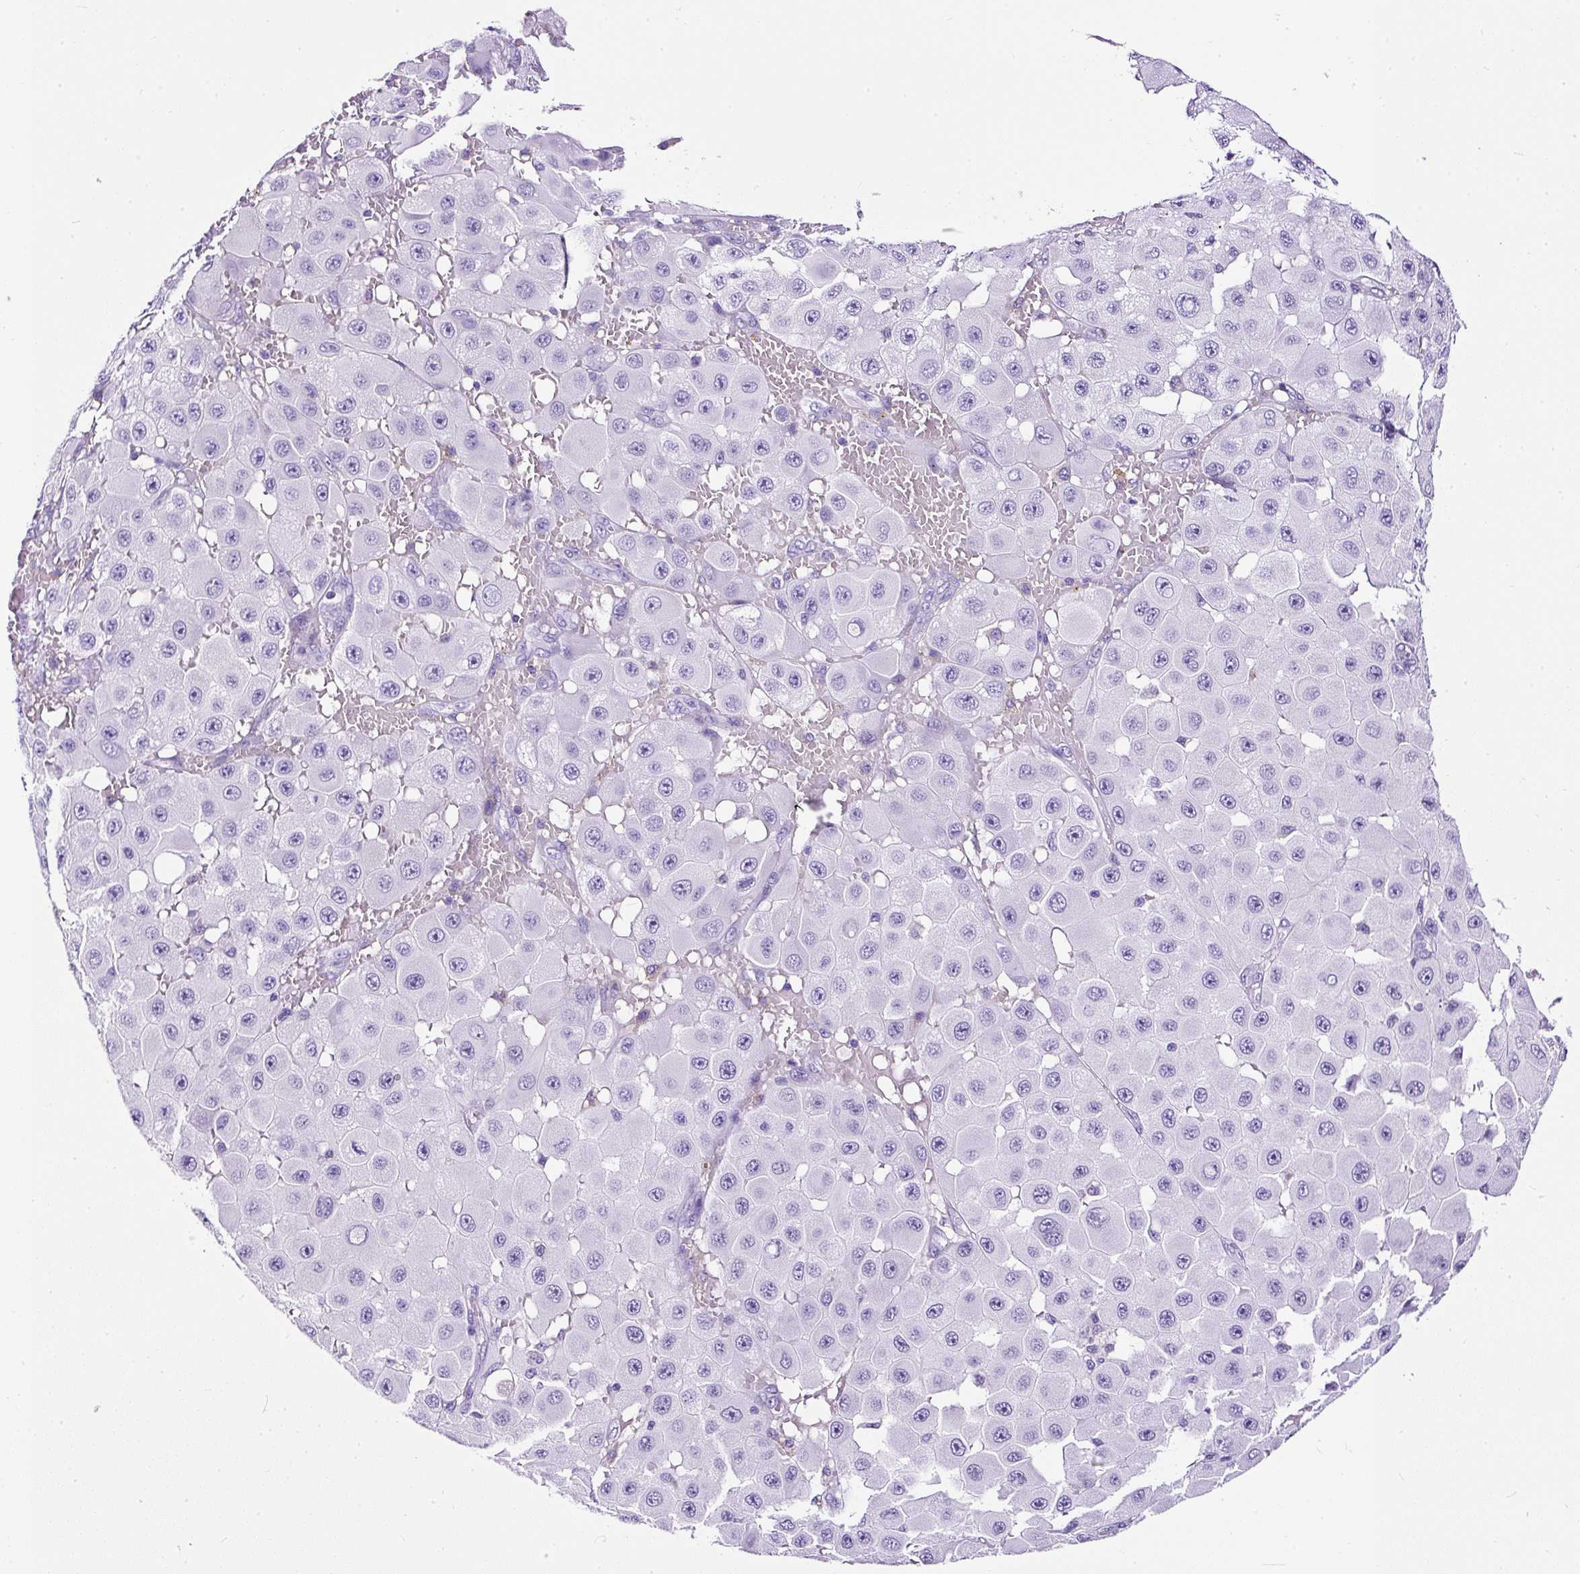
{"staining": {"intensity": "negative", "quantity": "none", "location": "none"}, "tissue": "melanoma", "cell_type": "Tumor cells", "image_type": "cancer", "snomed": [{"axis": "morphology", "description": "Malignant melanoma, NOS"}, {"axis": "topography", "description": "Skin"}], "caption": "A micrograph of melanoma stained for a protein displays no brown staining in tumor cells.", "gene": "NTS", "patient": {"sex": "female", "age": 81}}